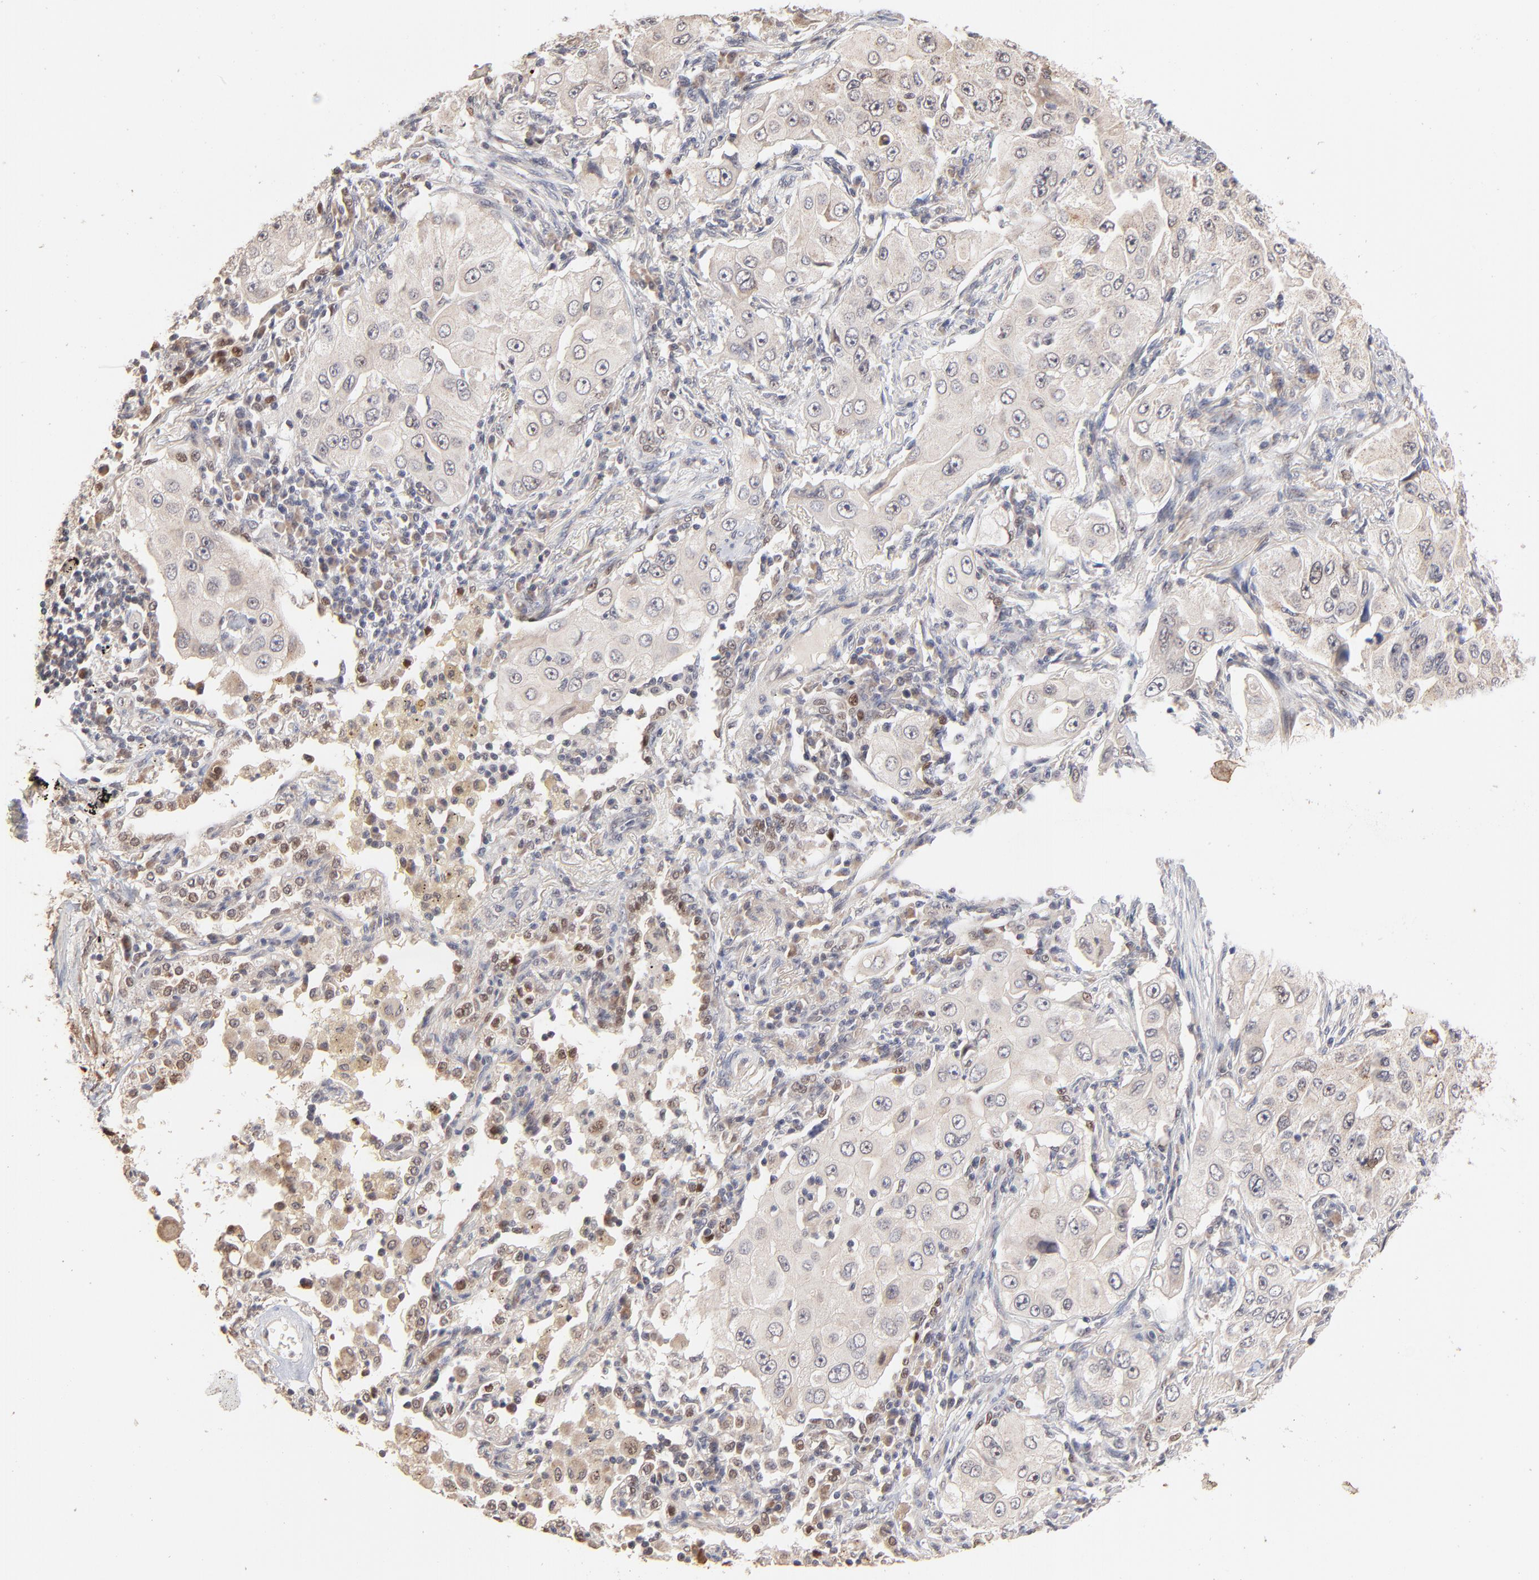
{"staining": {"intensity": "negative", "quantity": "none", "location": "none"}, "tissue": "lung cancer", "cell_type": "Tumor cells", "image_type": "cancer", "snomed": [{"axis": "morphology", "description": "Adenocarcinoma, NOS"}, {"axis": "topography", "description": "Lung"}], "caption": "DAB immunohistochemical staining of human lung adenocarcinoma reveals no significant positivity in tumor cells. (DAB (3,3'-diaminobenzidine) immunohistochemistry (IHC) visualized using brightfield microscopy, high magnification).", "gene": "MSL2", "patient": {"sex": "male", "age": 84}}